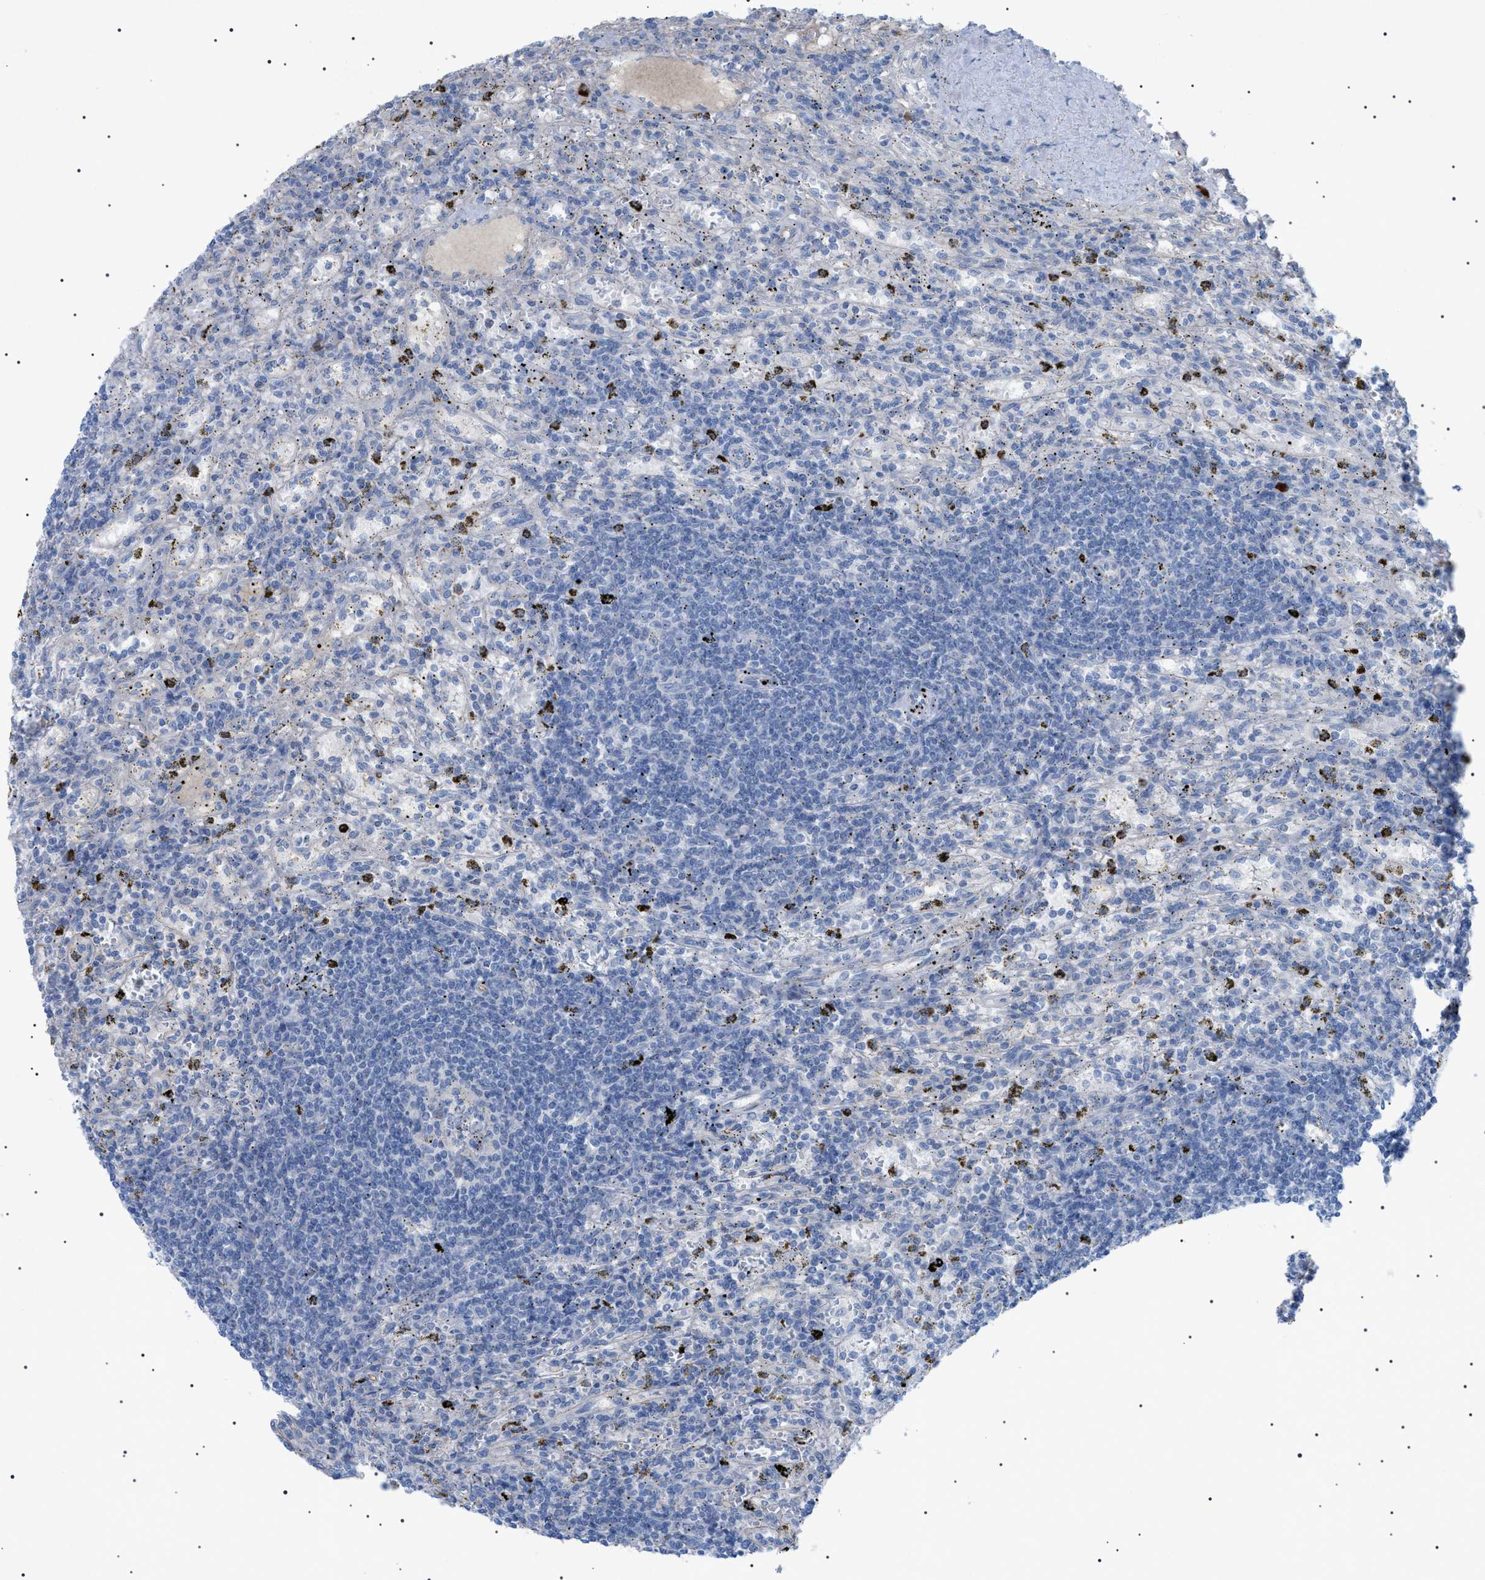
{"staining": {"intensity": "negative", "quantity": "none", "location": "none"}, "tissue": "lymphoma", "cell_type": "Tumor cells", "image_type": "cancer", "snomed": [{"axis": "morphology", "description": "Malignant lymphoma, non-Hodgkin's type, Low grade"}, {"axis": "topography", "description": "Spleen"}], "caption": "The immunohistochemistry micrograph has no significant staining in tumor cells of low-grade malignant lymphoma, non-Hodgkin's type tissue. (DAB immunohistochemistry (IHC) with hematoxylin counter stain).", "gene": "ADAMTS1", "patient": {"sex": "male", "age": 76}}